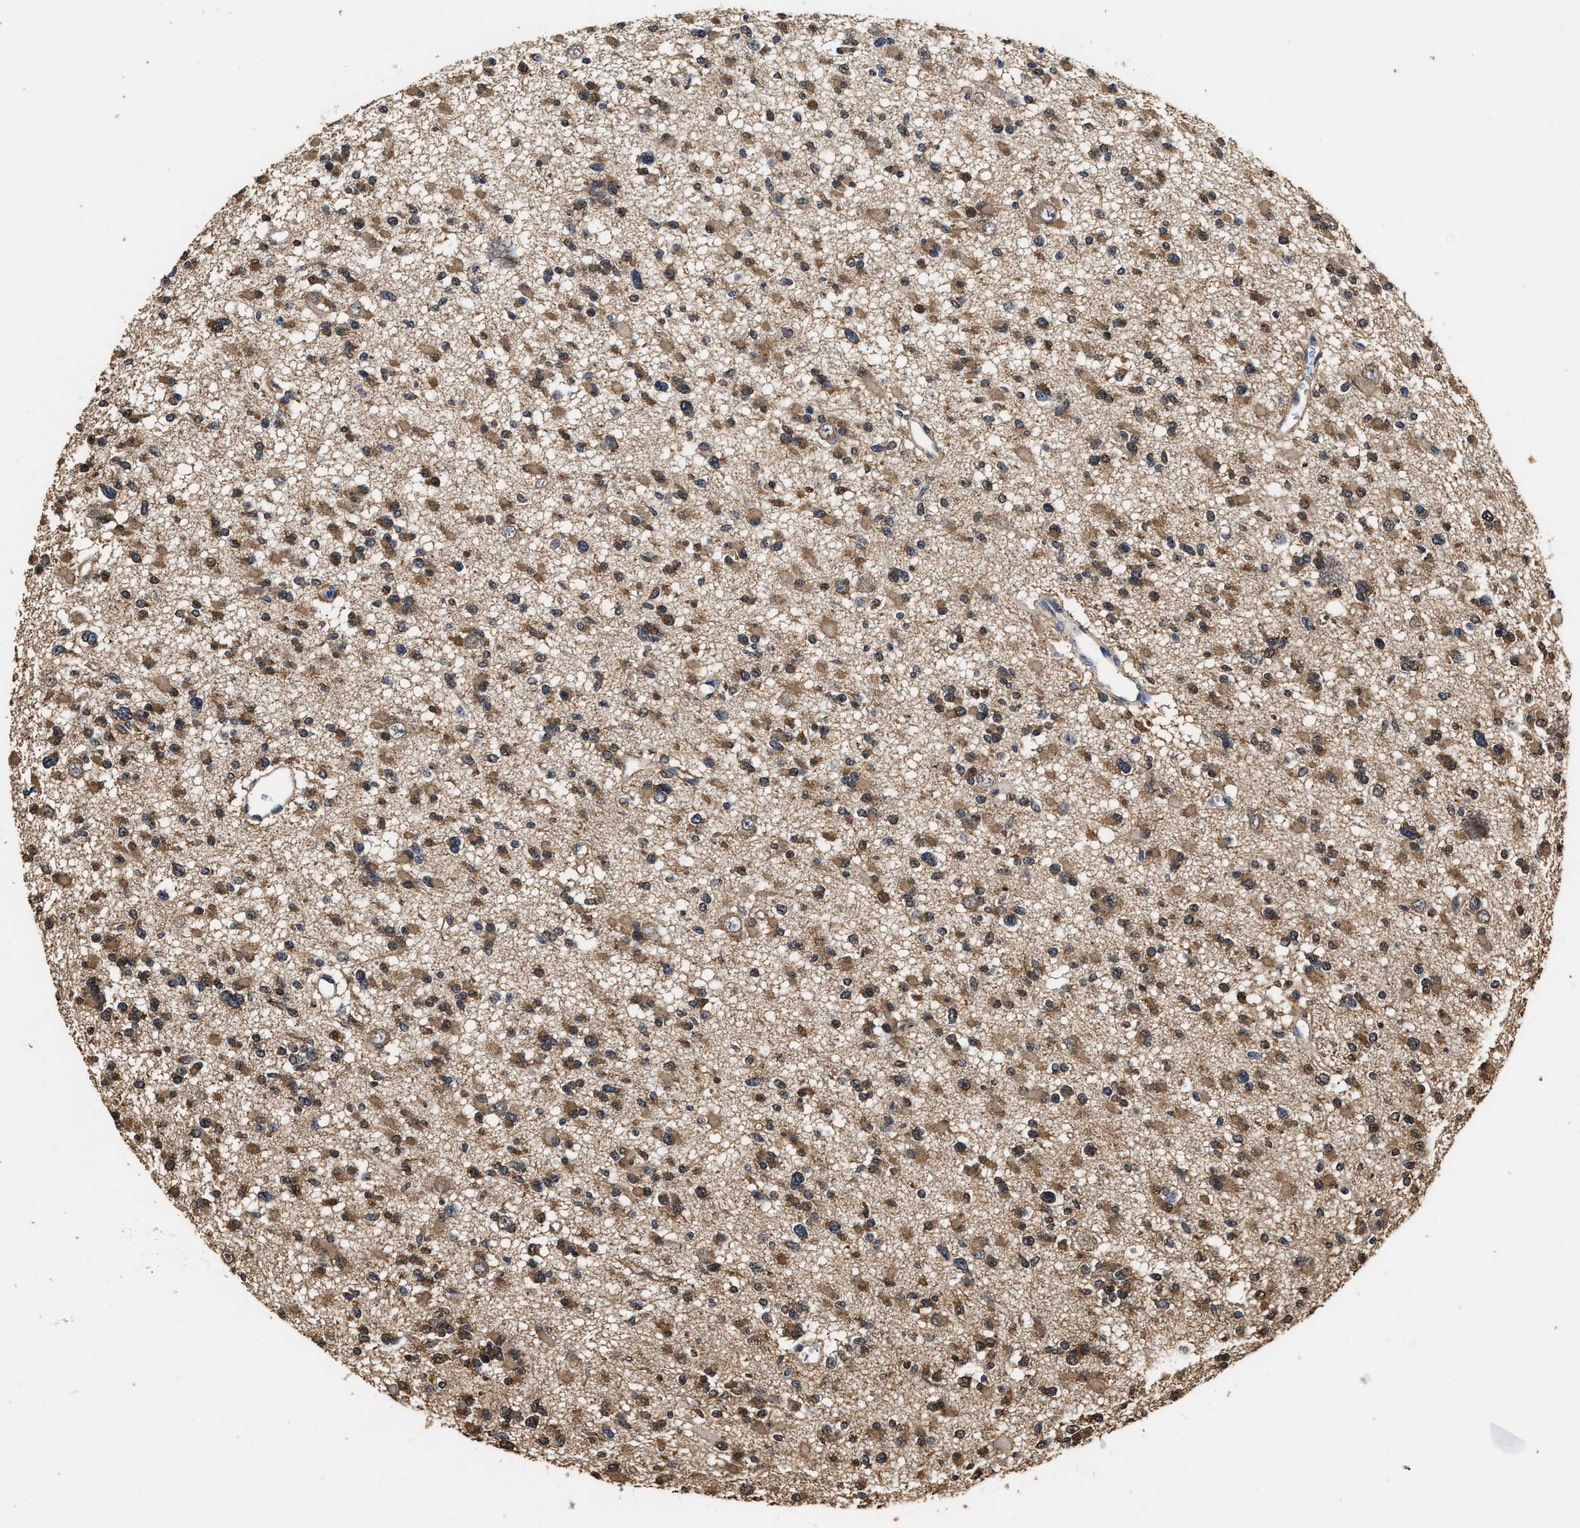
{"staining": {"intensity": "moderate", "quantity": ">75%", "location": "cytoplasmic/membranous"}, "tissue": "glioma", "cell_type": "Tumor cells", "image_type": "cancer", "snomed": [{"axis": "morphology", "description": "Glioma, malignant, Low grade"}, {"axis": "topography", "description": "Brain"}], "caption": "The micrograph exhibits a brown stain indicating the presence of a protein in the cytoplasmic/membranous of tumor cells in glioma.", "gene": "YWHAE", "patient": {"sex": "female", "age": 22}}